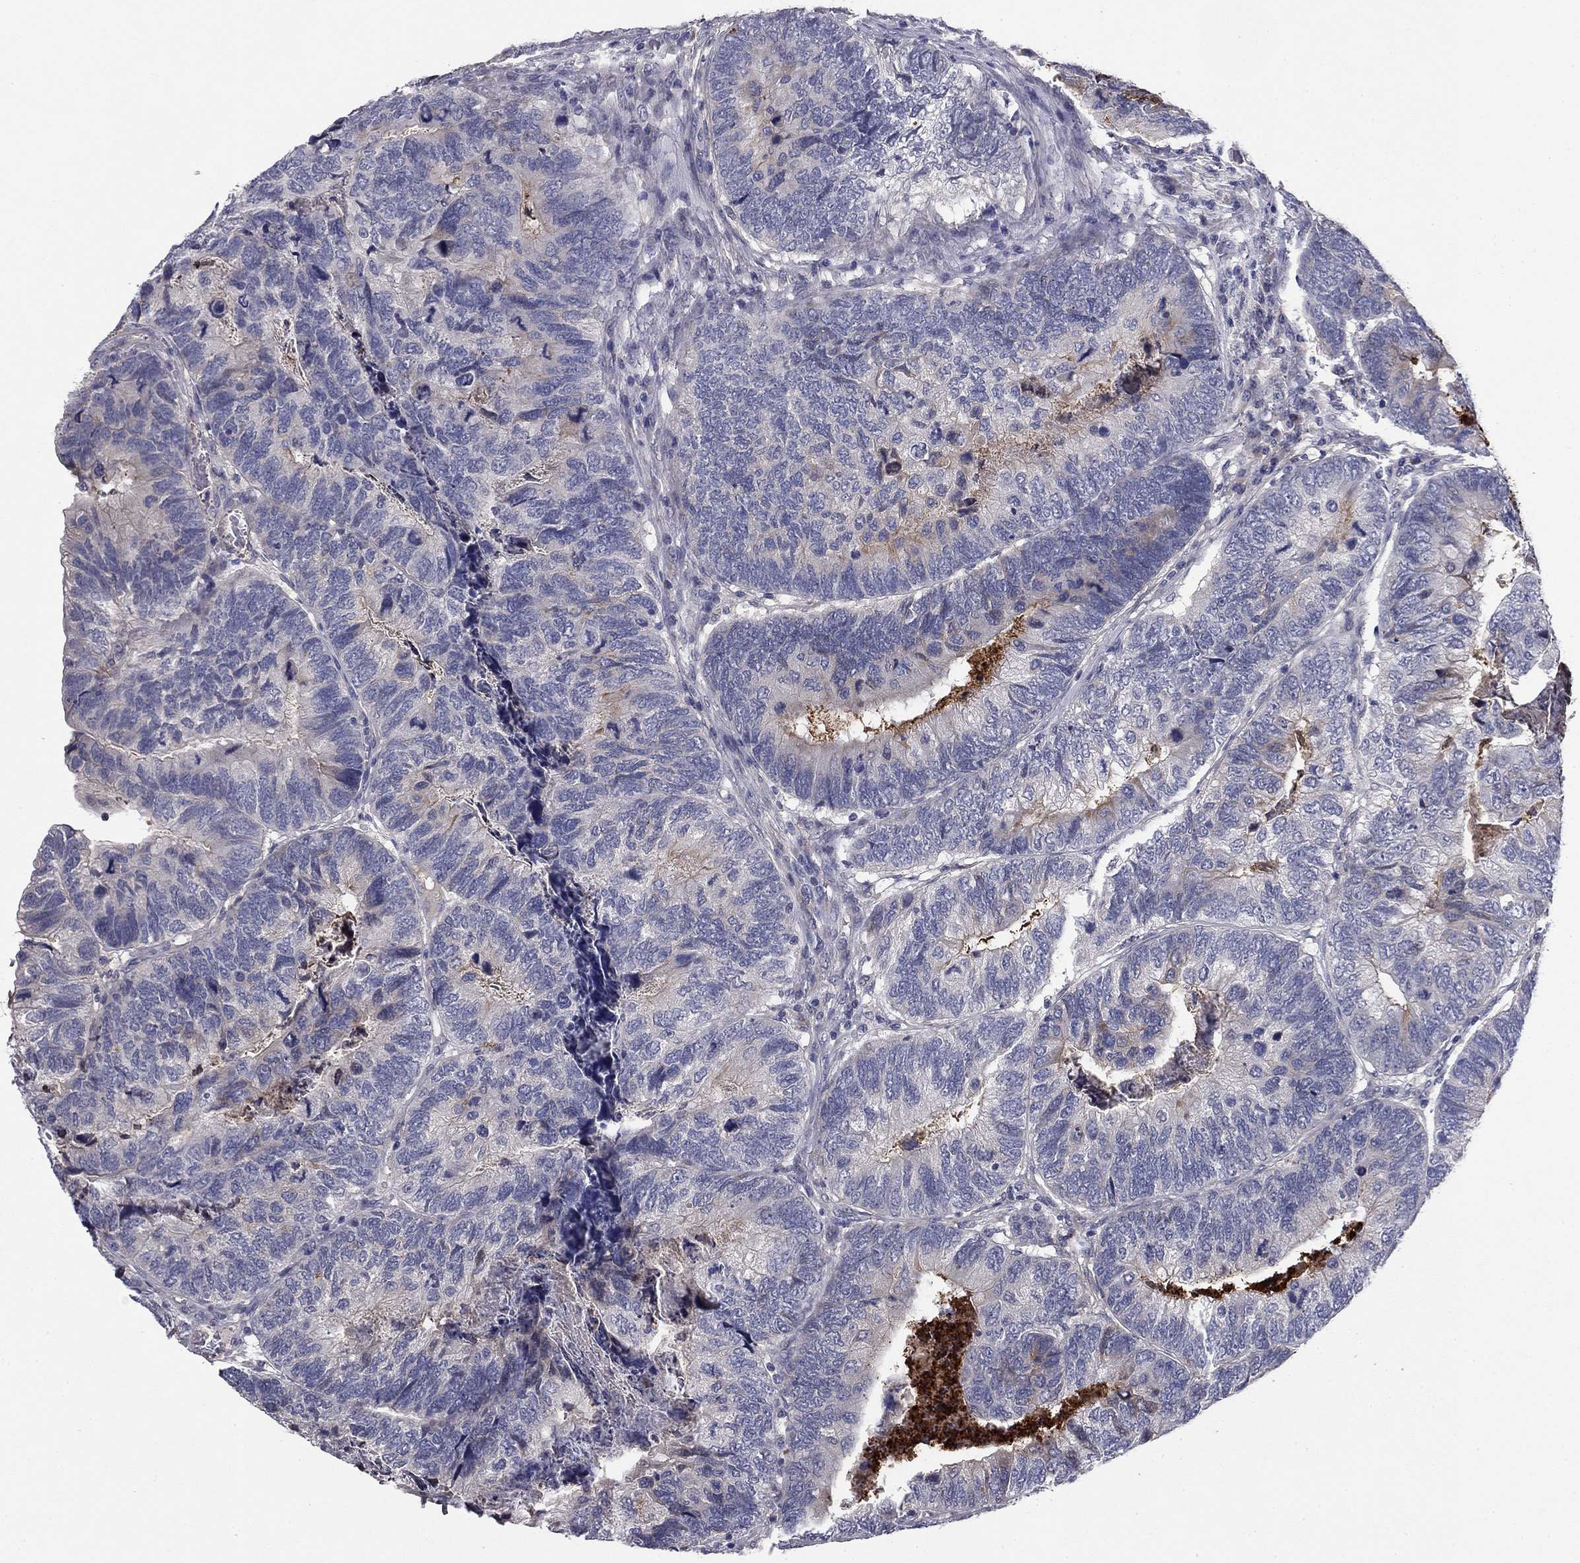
{"staining": {"intensity": "negative", "quantity": "none", "location": "none"}, "tissue": "colorectal cancer", "cell_type": "Tumor cells", "image_type": "cancer", "snomed": [{"axis": "morphology", "description": "Adenocarcinoma, NOS"}, {"axis": "topography", "description": "Colon"}], "caption": "Immunohistochemistry photomicrograph of neoplastic tissue: colorectal cancer (adenocarcinoma) stained with DAB shows no significant protein positivity in tumor cells.", "gene": "COL2A1", "patient": {"sex": "female", "age": 67}}